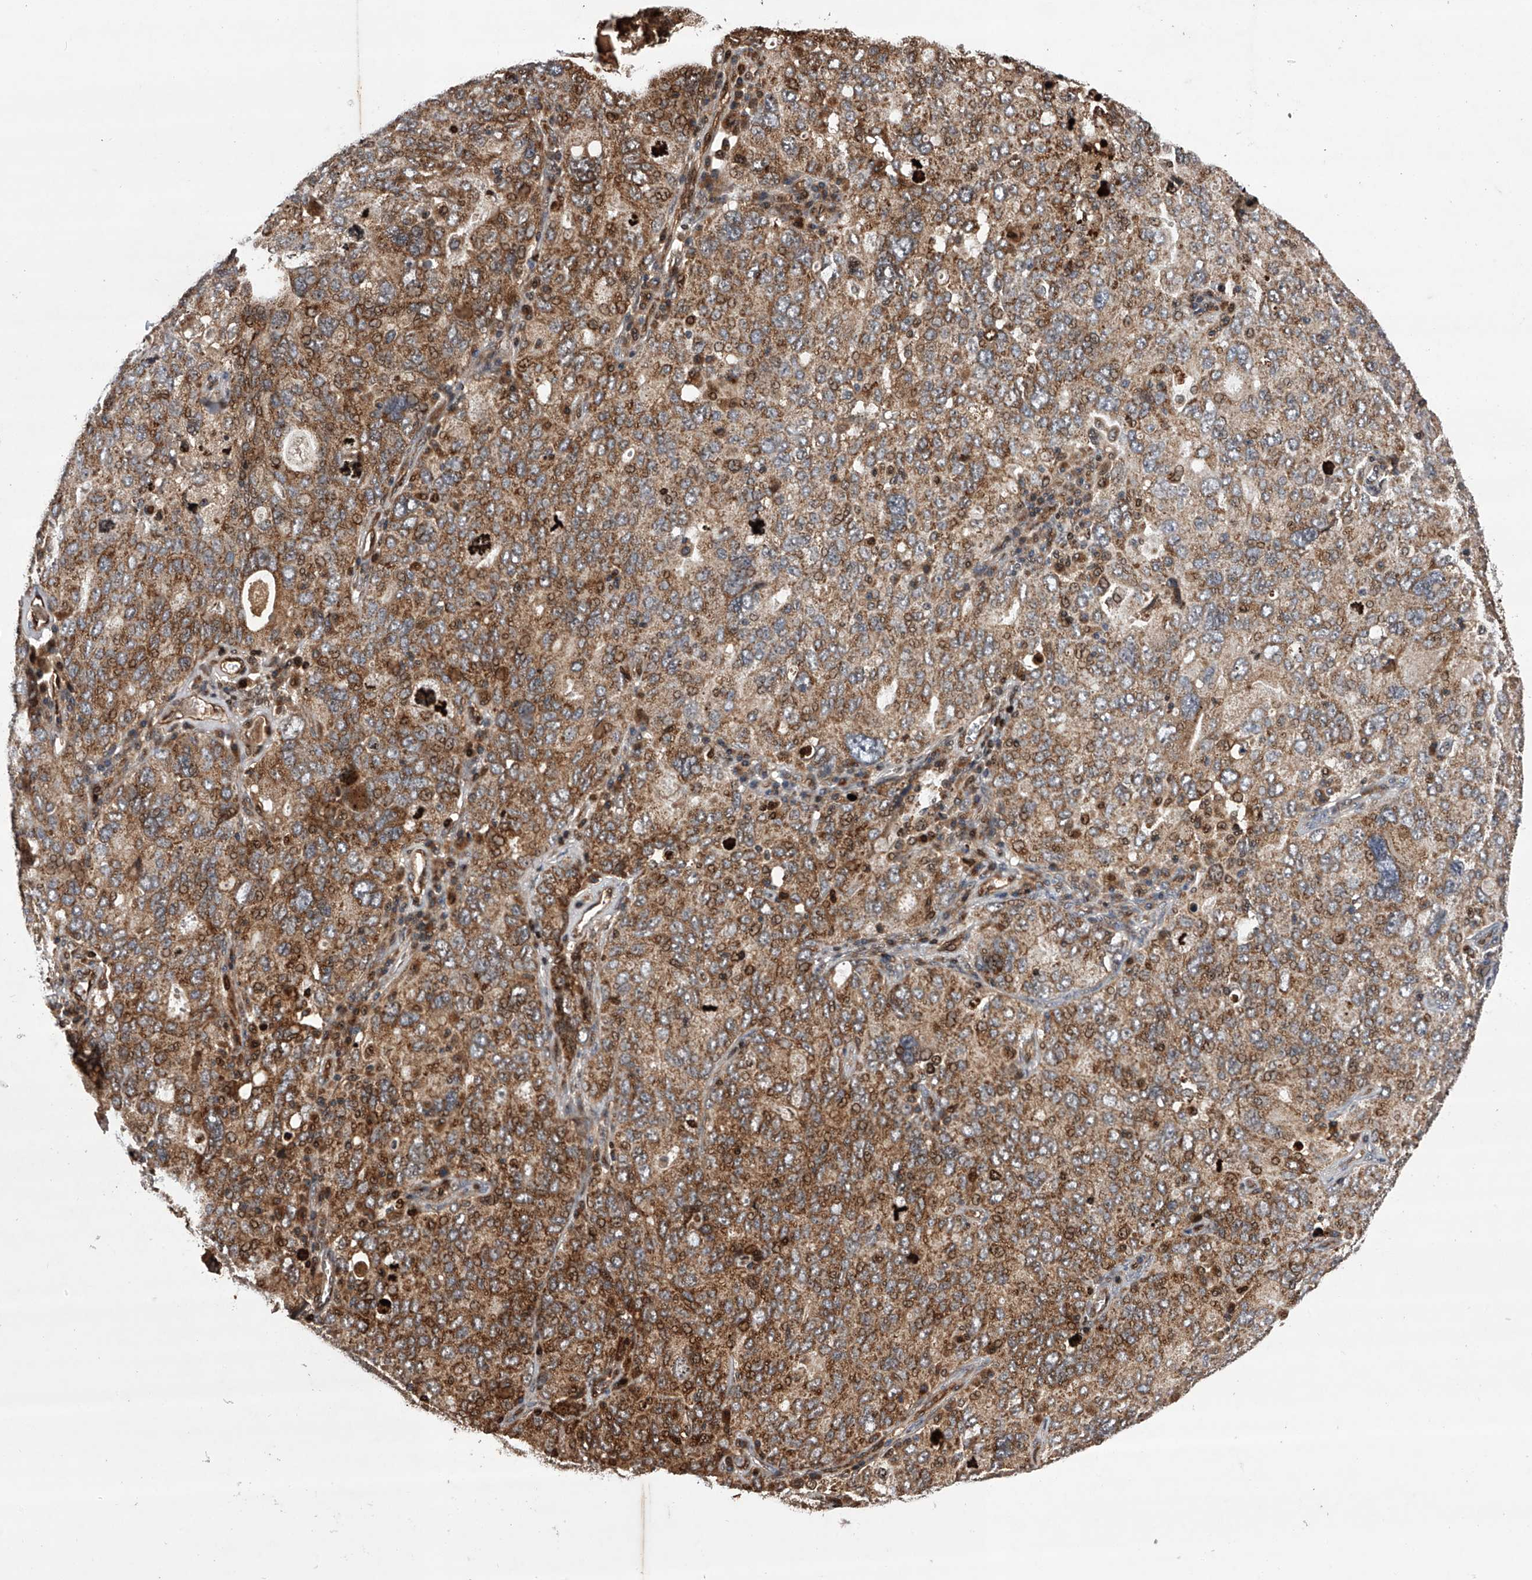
{"staining": {"intensity": "moderate", "quantity": ">75%", "location": "cytoplasmic/membranous,nuclear"}, "tissue": "ovarian cancer", "cell_type": "Tumor cells", "image_type": "cancer", "snomed": [{"axis": "morphology", "description": "Carcinoma, endometroid"}, {"axis": "topography", "description": "Ovary"}], "caption": "Tumor cells demonstrate medium levels of moderate cytoplasmic/membranous and nuclear positivity in about >75% of cells in human ovarian cancer (endometroid carcinoma).", "gene": "MAP3K11", "patient": {"sex": "female", "age": 62}}